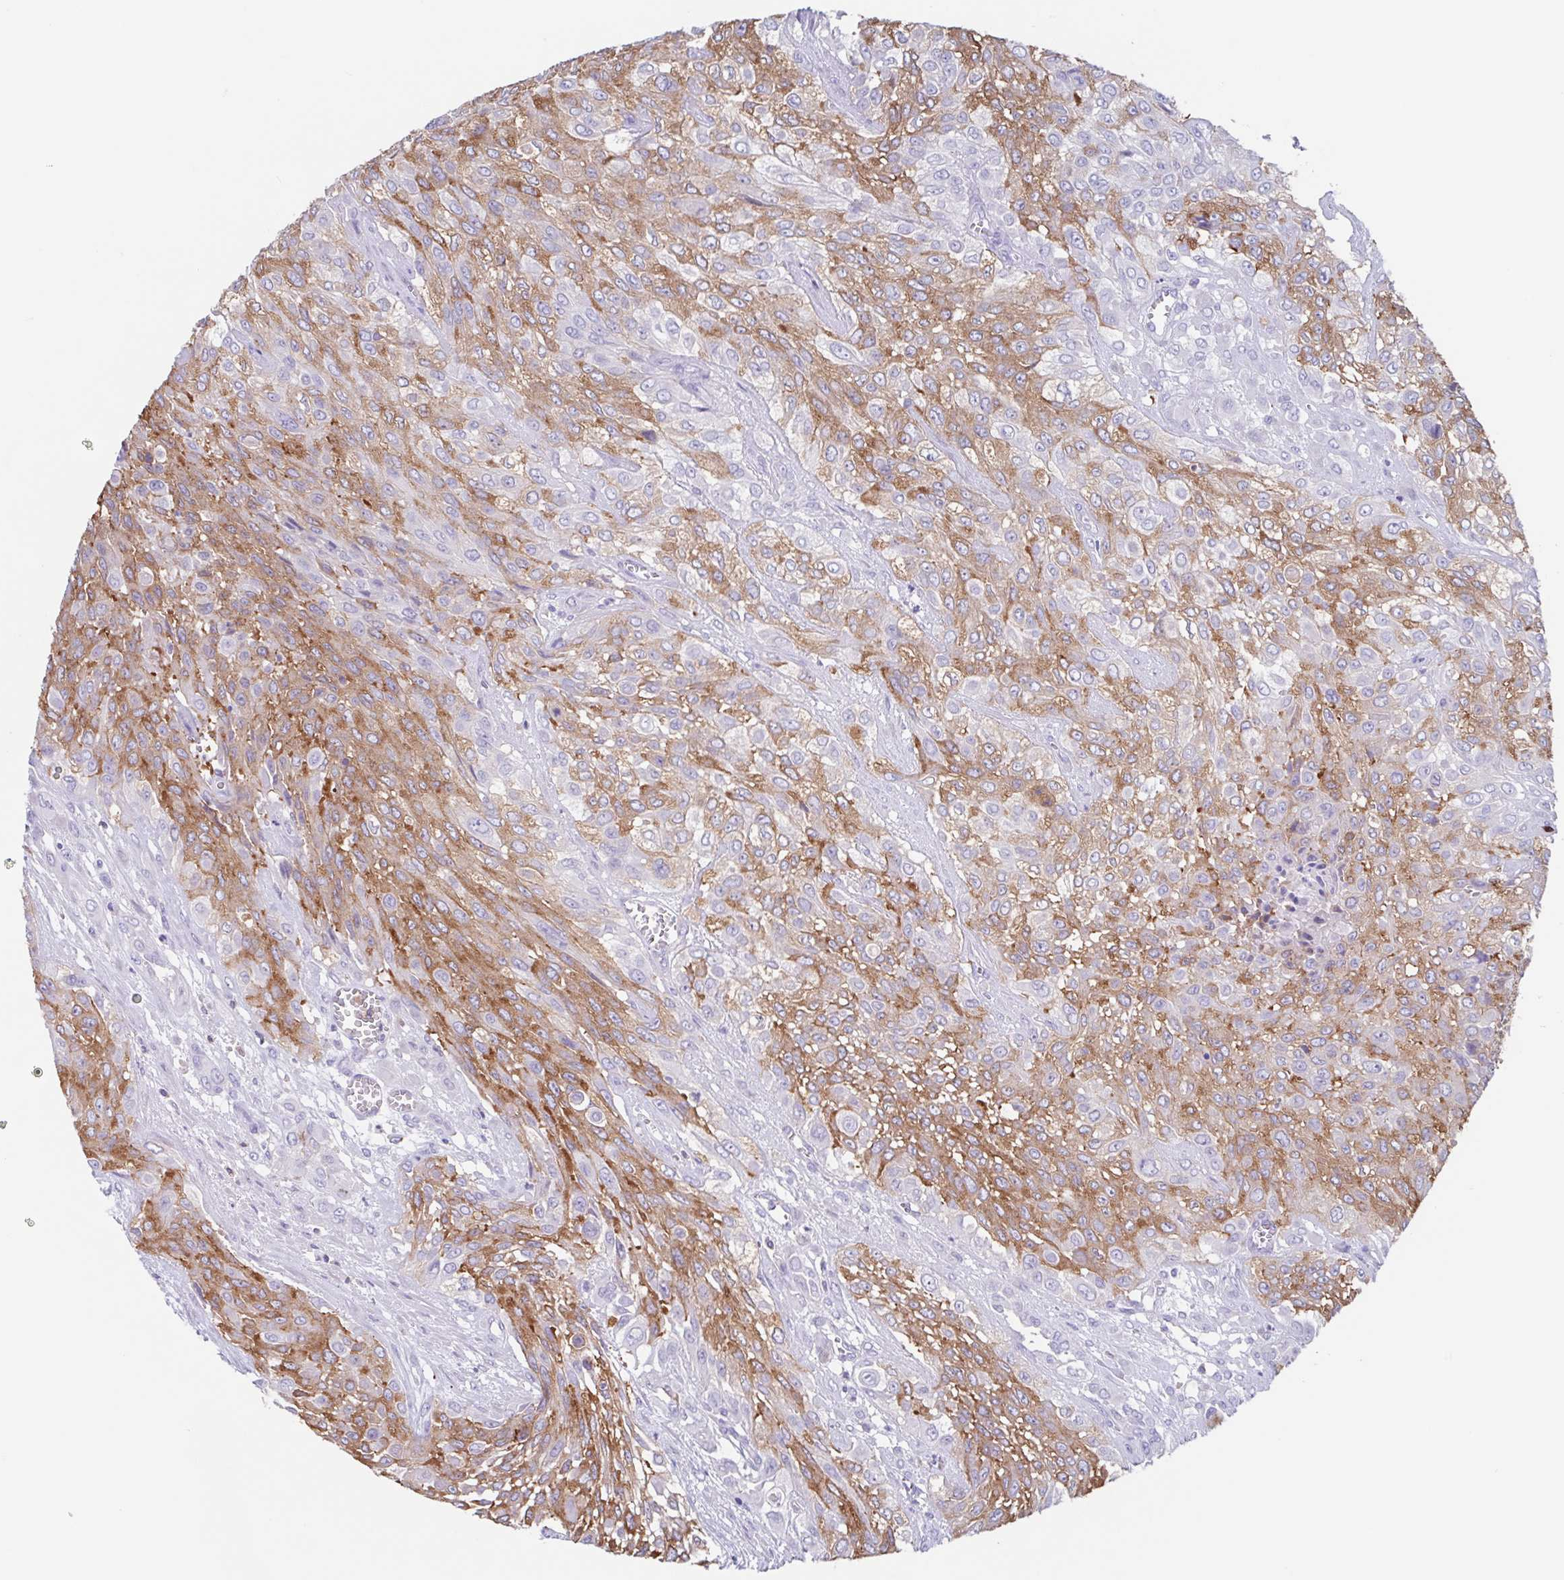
{"staining": {"intensity": "moderate", "quantity": "25%-75%", "location": "cytoplasmic/membranous"}, "tissue": "urothelial cancer", "cell_type": "Tumor cells", "image_type": "cancer", "snomed": [{"axis": "morphology", "description": "Urothelial carcinoma, High grade"}, {"axis": "topography", "description": "Urinary bladder"}], "caption": "A high-resolution micrograph shows immunohistochemistry (IHC) staining of high-grade urothelial carcinoma, which demonstrates moderate cytoplasmic/membranous positivity in approximately 25%-75% of tumor cells.", "gene": "TPD52", "patient": {"sex": "male", "age": 57}}